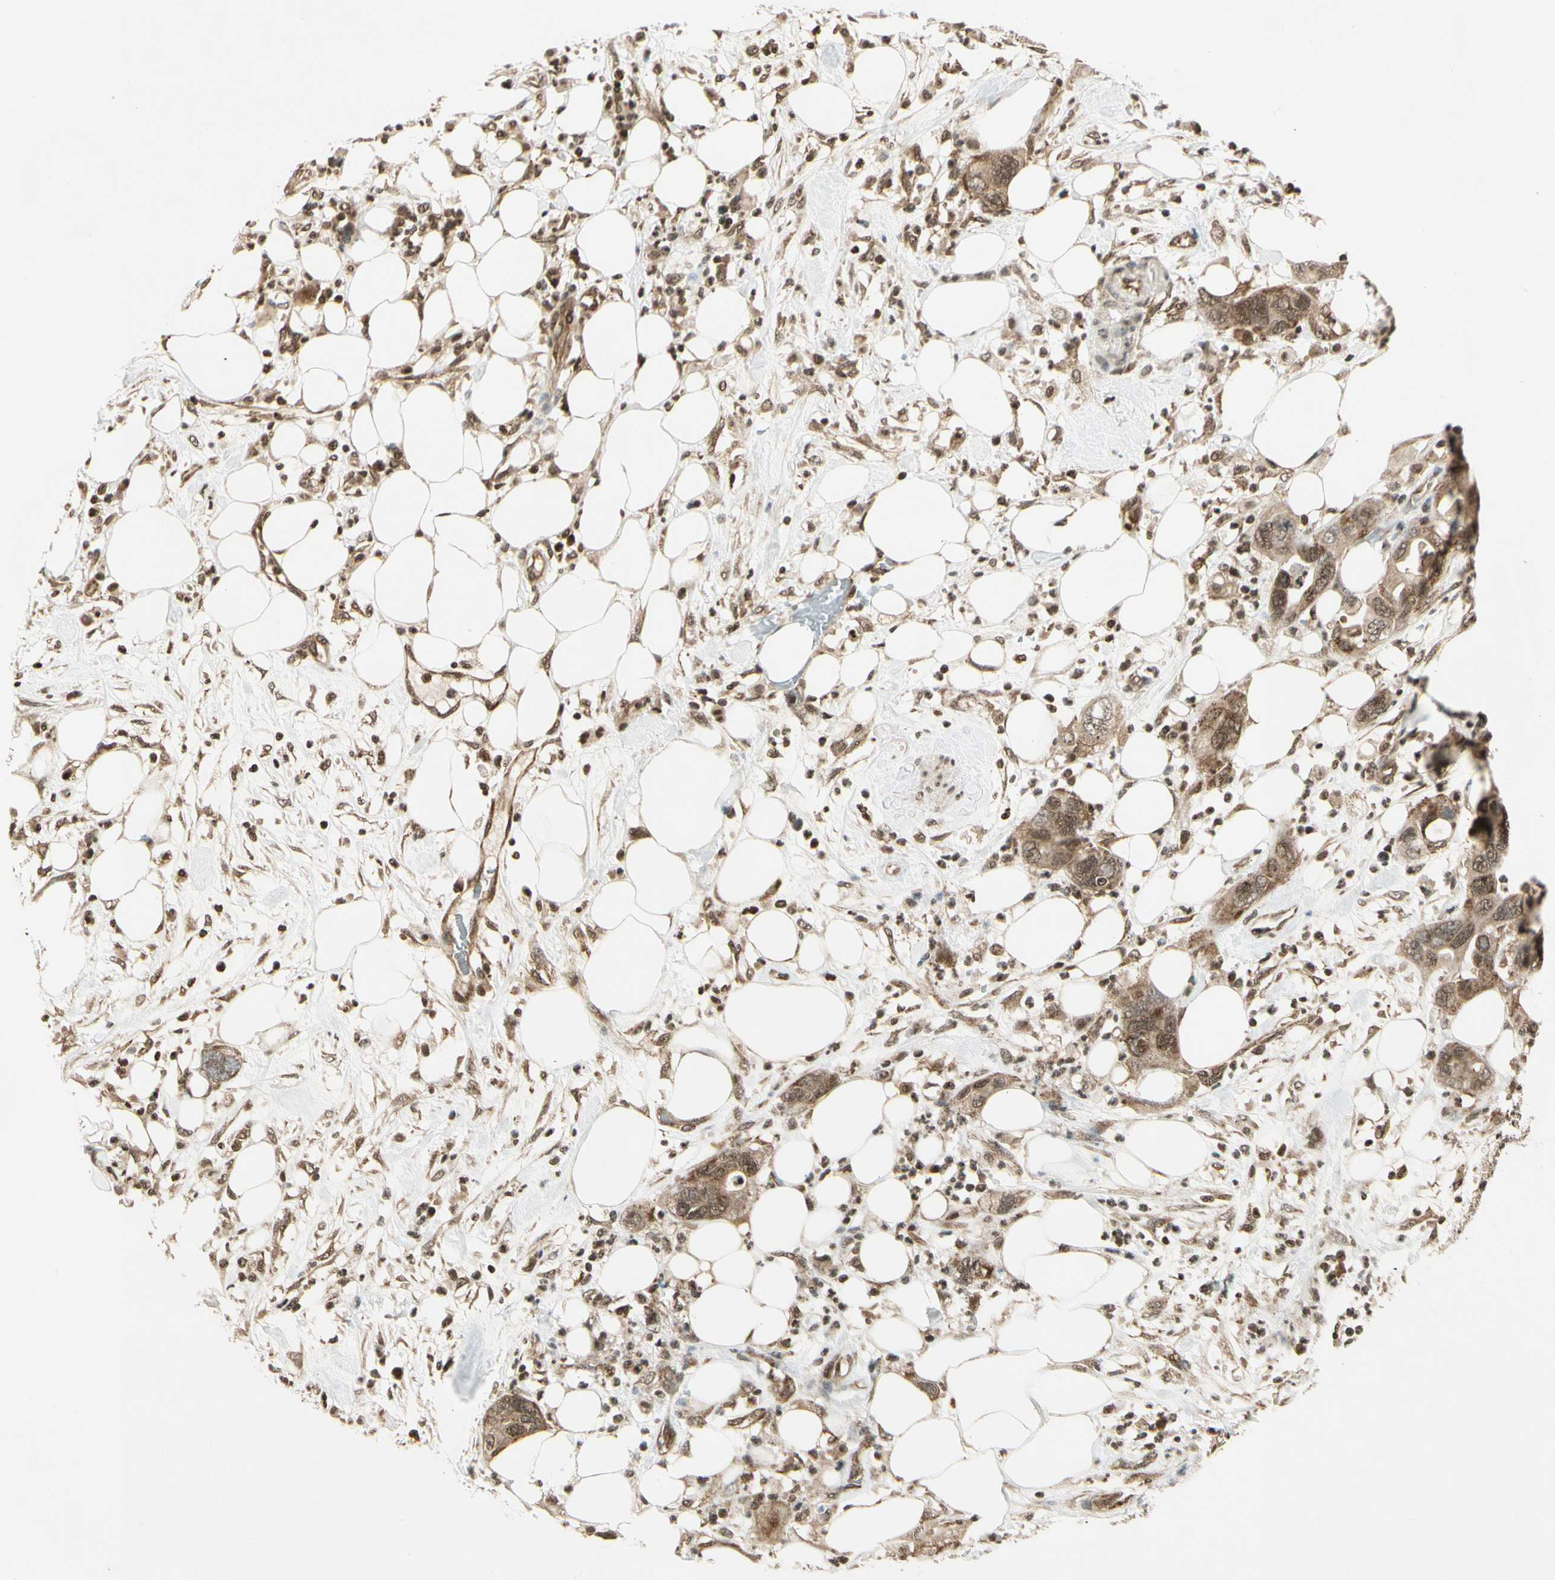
{"staining": {"intensity": "moderate", "quantity": ">75%", "location": "cytoplasmic/membranous"}, "tissue": "pancreatic cancer", "cell_type": "Tumor cells", "image_type": "cancer", "snomed": [{"axis": "morphology", "description": "Adenocarcinoma, NOS"}, {"axis": "topography", "description": "Pancreas"}], "caption": "Protein positivity by IHC exhibits moderate cytoplasmic/membranous positivity in approximately >75% of tumor cells in pancreatic adenocarcinoma.", "gene": "SMN2", "patient": {"sex": "female", "age": 71}}